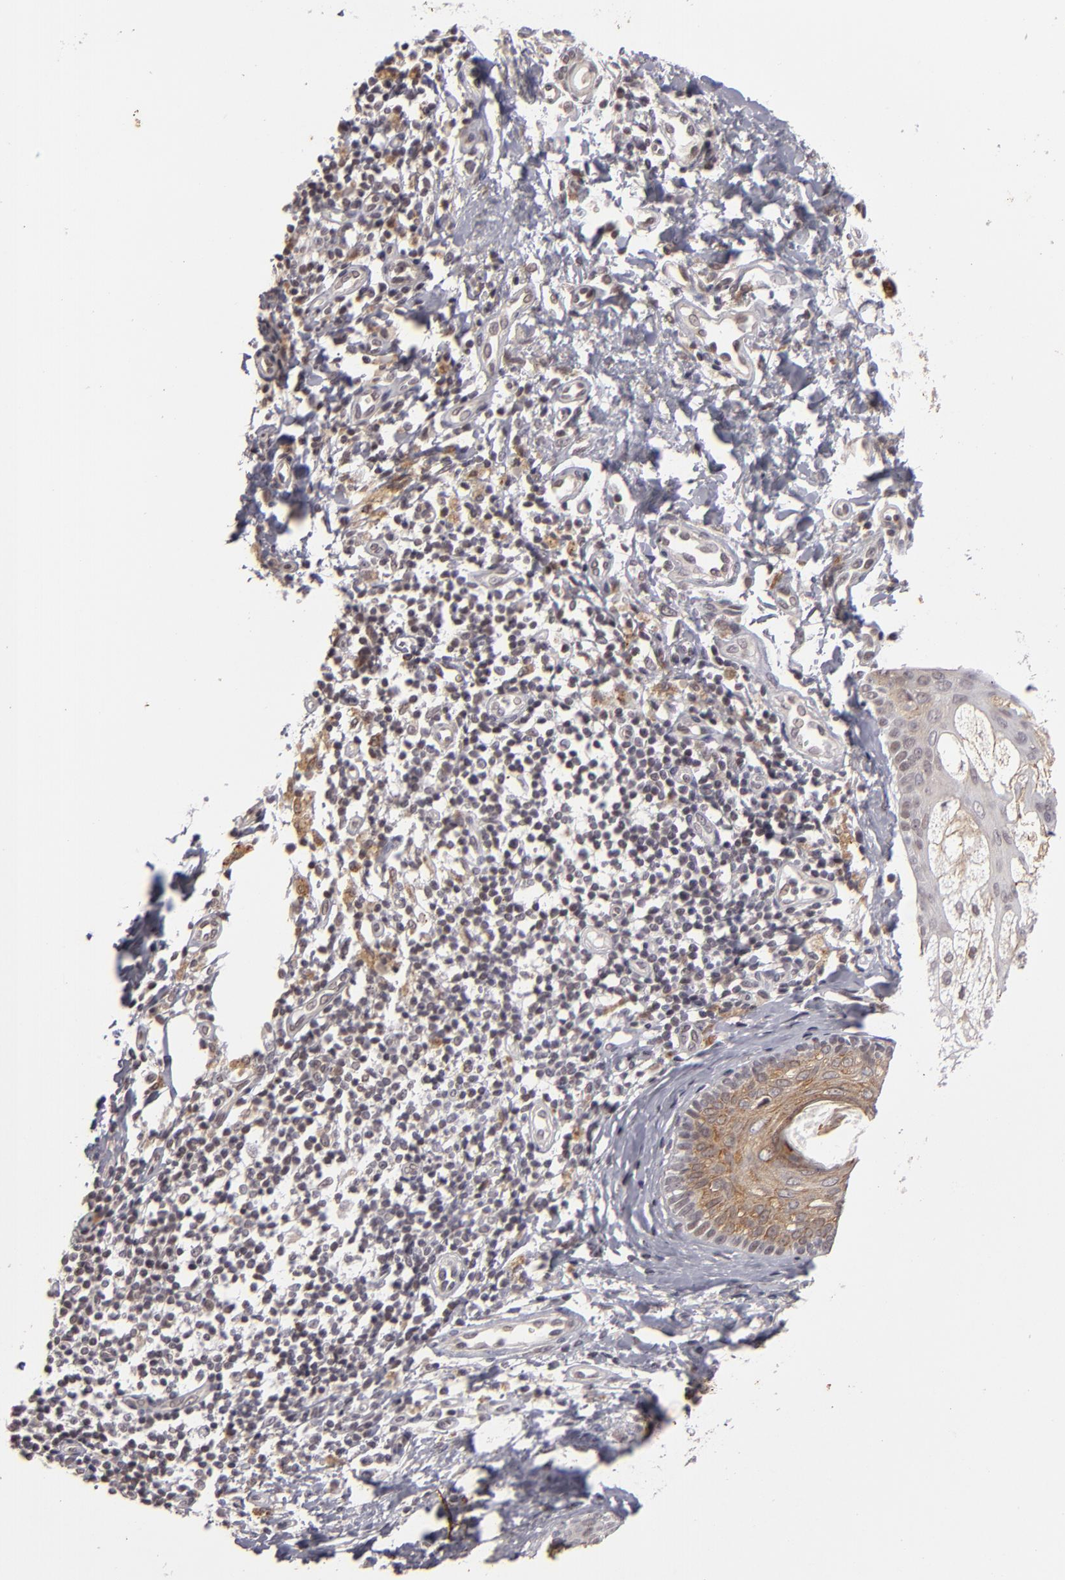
{"staining": {"intensity": "moderate", "quantity": "25%-75%", "location": "cytoplasmic/membranous"}, "tissue": "melanoma", "cell_type": "Tumor cells", "image_type": "cancer", "snomed": [{"axis": "morphology", "description": "Malignant melanoma, NOS"}, {"axis": "topography", "description": "Skin"}], "caption": "High-magnification brightfield microscopy of melanoma stained with DAB (brown) and counterstained with hematoxylin (blue). tumor cells exhibit moderate cytoplasmic/membranous expression is seen in approximately25%-75% of cells.", "gene": "DFFA", "patient": {"sex": "male", "age": 23}}